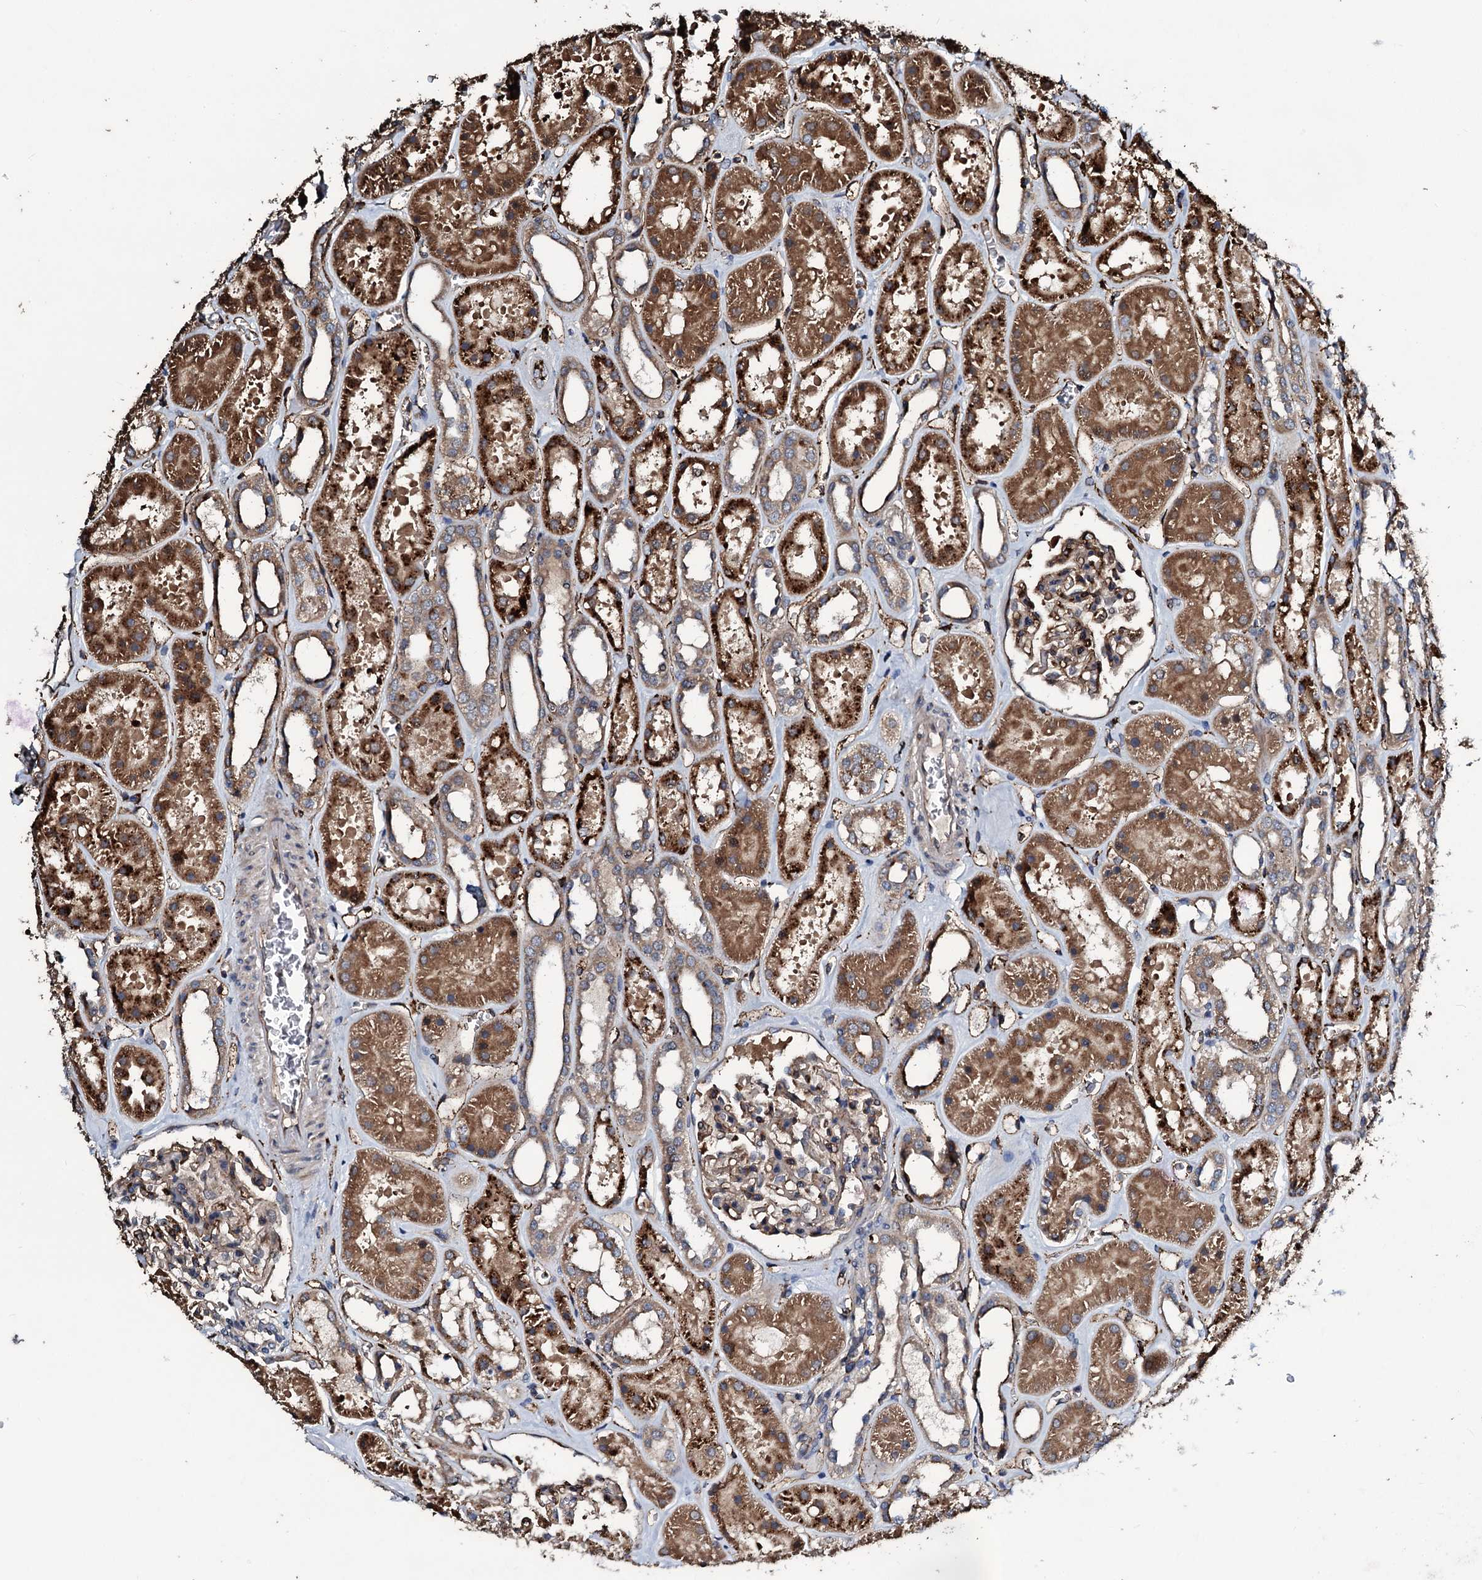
{"staining": {"intensity": "moderate", "quantity": "<25%", "location": "cytoplasmic/membranous"}, "tissue": "kidney", "cell_type": "Cells in glomeruli", "image_type": "normal", "snomed": [{"axis": "morphology", "description": "Normal tissue, NOS"}, {"axis": "topography", "description": "Kidney"}], "caption": "An IHC micrograph of benign tissue is shown. Protein staining in brown shows moderate cytoplasmic/membranous positivity in kidney within cells in glomeruli.", "gene": "TPGS2", "patient": {"sex": "female", "age": 41}}